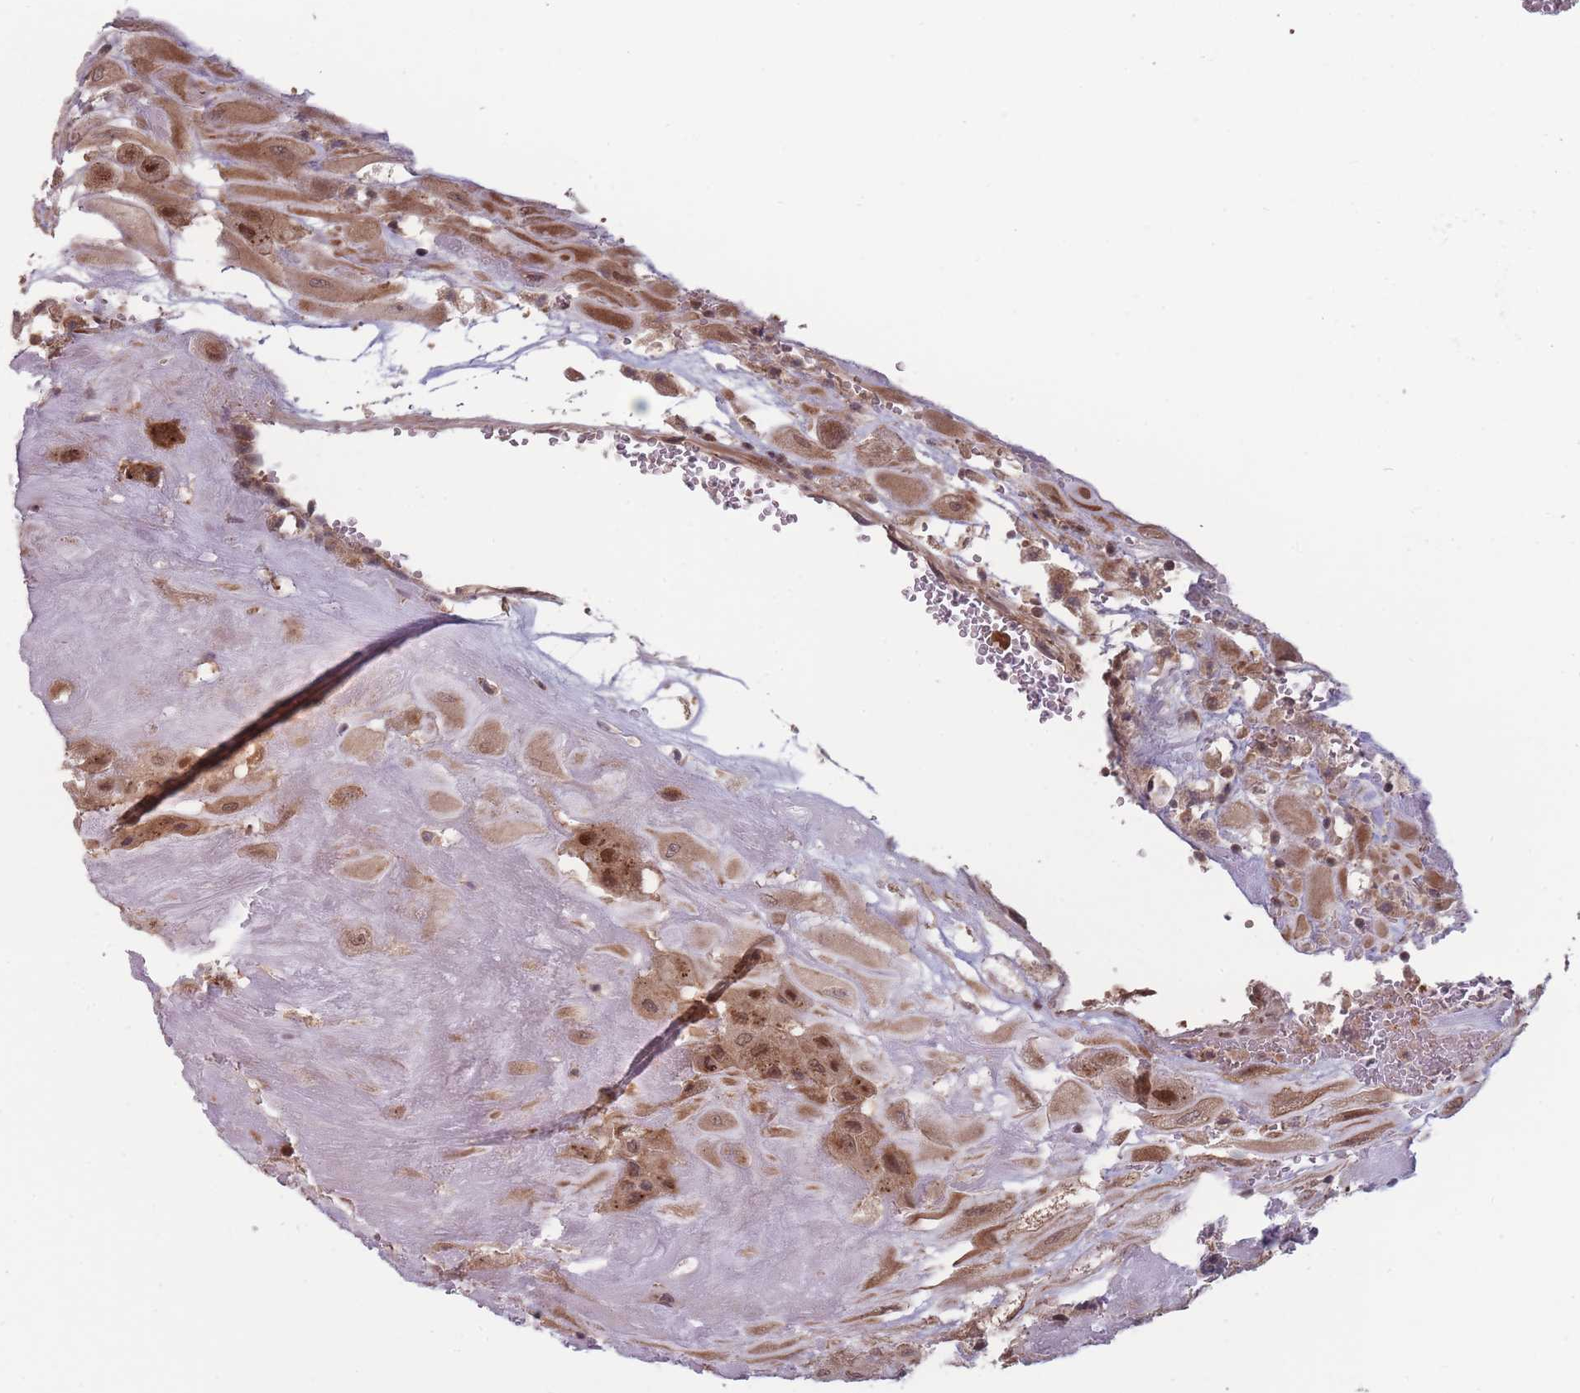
{"staining": {"intensity": "moderate", "quantity": ">75%", "location": "cytoplasmic/membranous,nuclear"}, "tissue": "placenta", "cell_type": "Decidual cells", "image_type": "normal", "snomed": [{"axis": "morphology", "description": "Normal tissue, NOS"}, {"axis": "topography", "description": "Placenta"}], "caption": "Placenta stained with DAB (3,3'-diaminobenzidine) immunohistochemistry shows medium levels of moderate cytoplasmic/membranous,nuclear expression in approximately >75% of decidual cells.", "gene": "RPS18", "patient": {"sex": "female", "age": 32}}